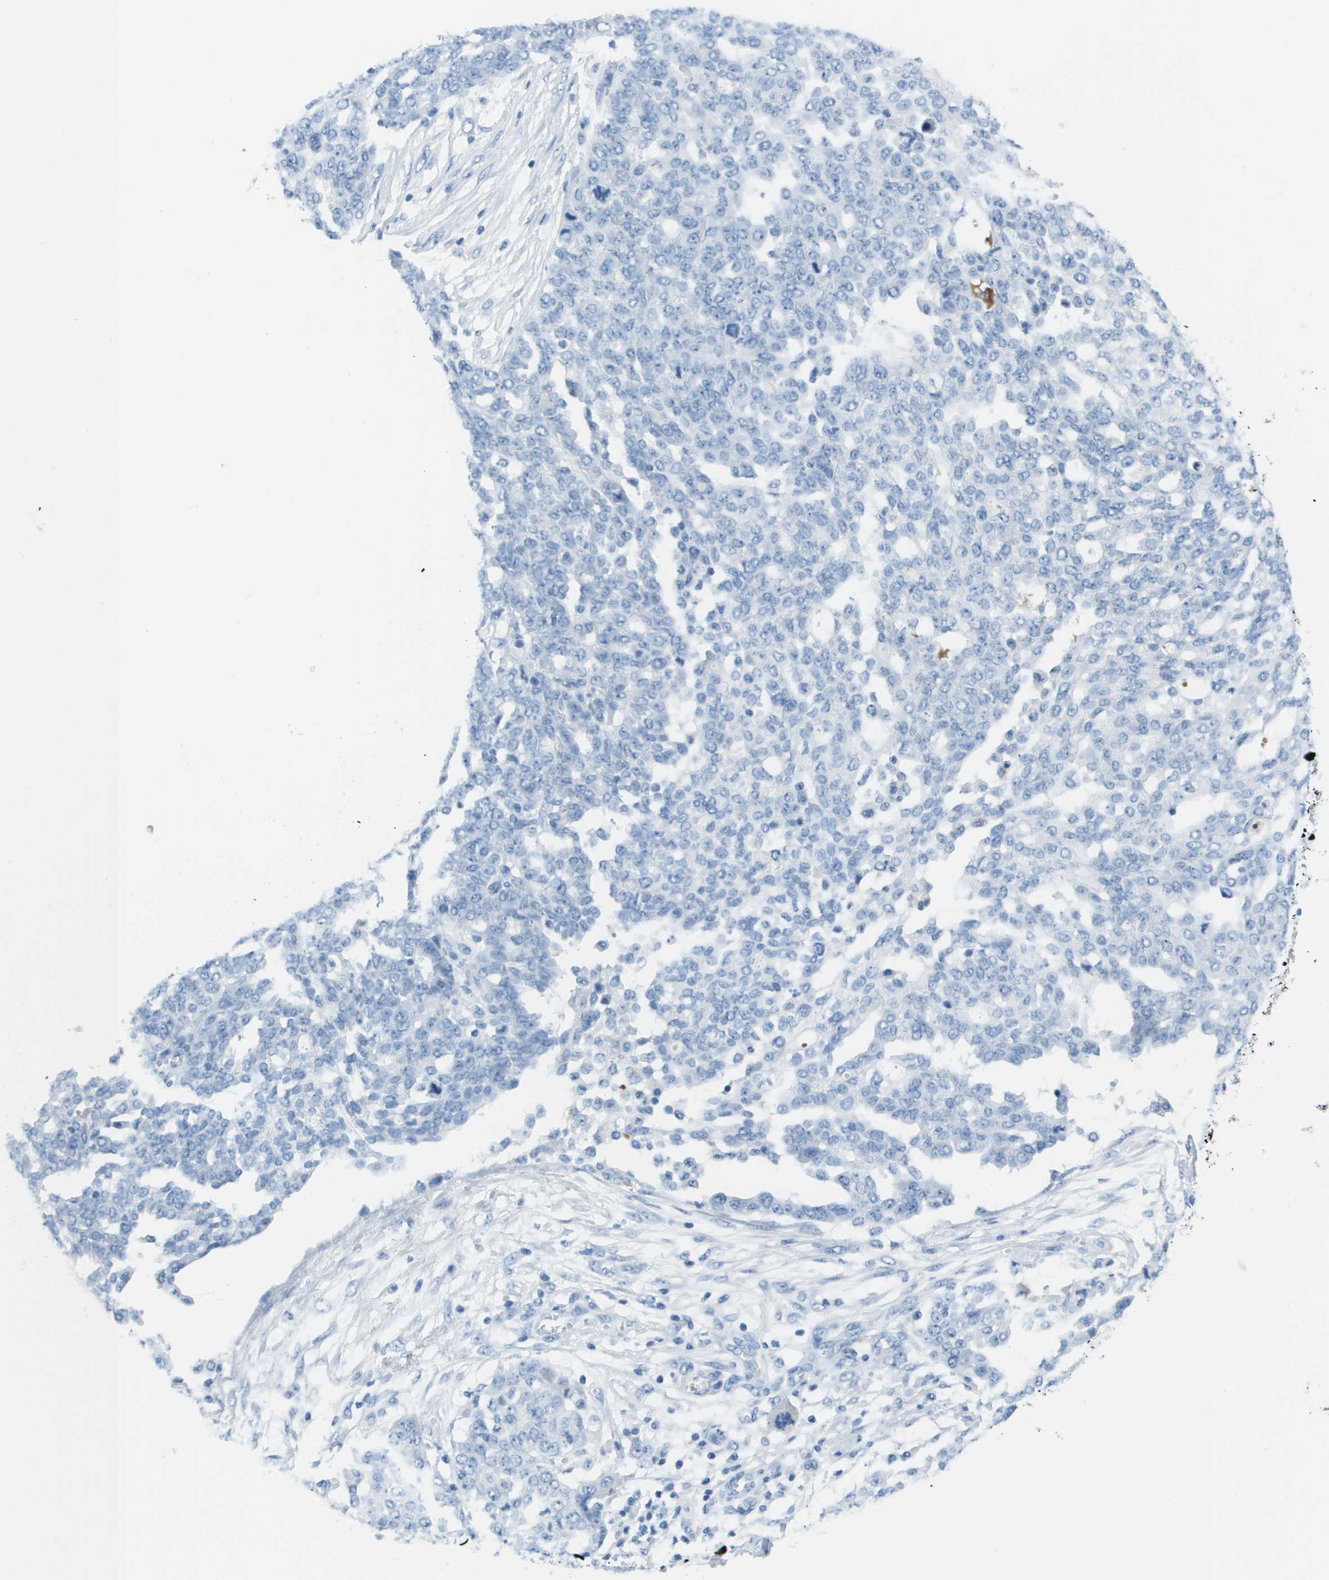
{"staining": {"intensity": "negative", "quantity": "none", "location": "none"}, "tissue": "ovarian cancer", "cell_type": "Tumor cells", "image_type": "cancer", "snomed": [{"axis": "morphology", "description": "Cystadenocarcinoma, serous, NOS"}, {"axis": "topography", "description": "Soft tissue"}, {"axis": "topography", "description": "Ovary"}], "caption": "Micrograph shows no significant protein expression in tumor cells of ovarian serous cystadenocarcinoma.", "gene": "GPR18", "patient": {"sex": "female", "age": 57}}